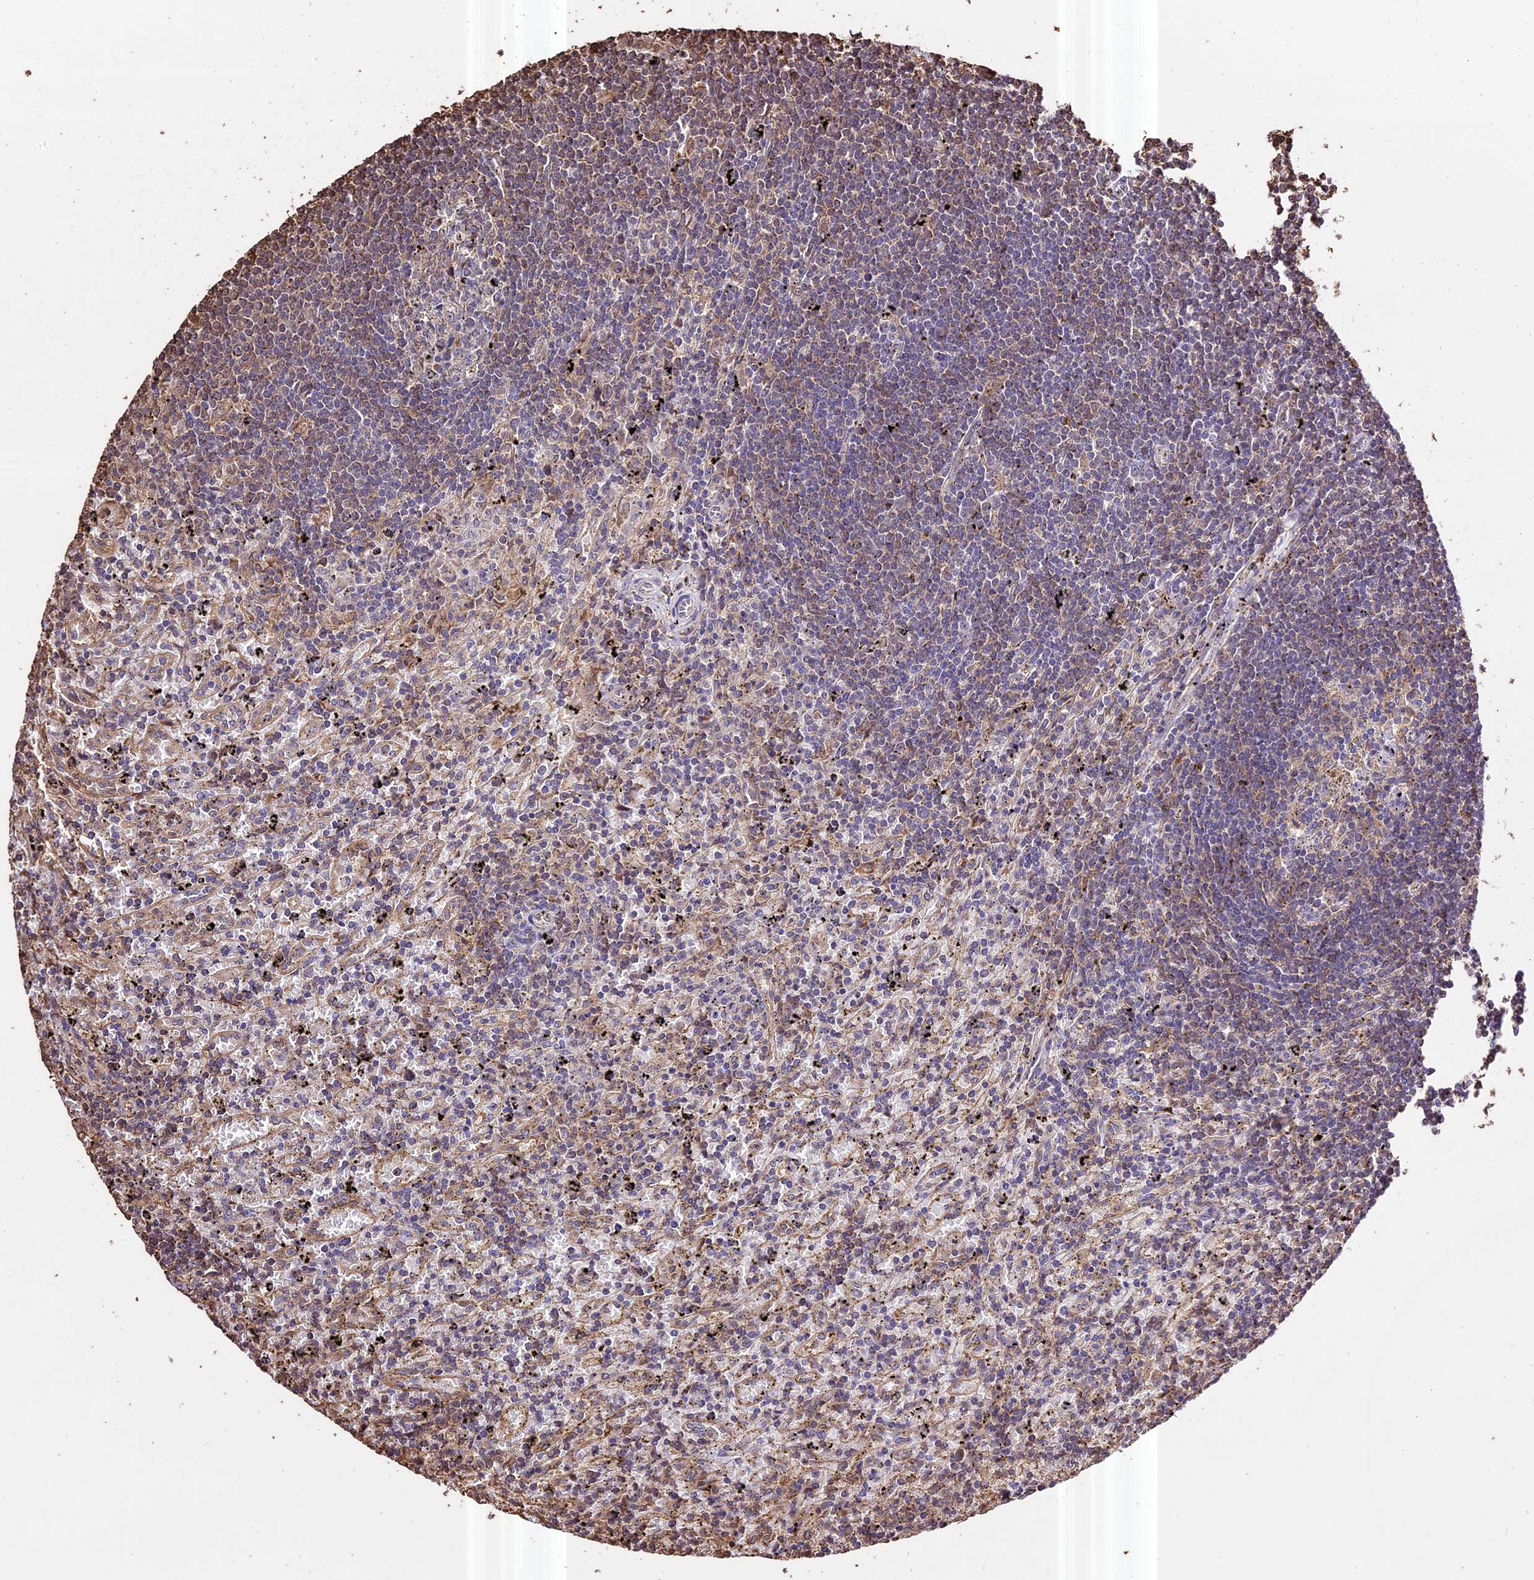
{"staining": {"intensity": "negative", "quantity": "none", "location": "none"}, "tissue": "lymphoma", "cell_type": "Tumor cells", "image_type": "cancer", "snomed": [{"axis": "morphology", "description": "Malignant lymphoma, non-Hodgkin's type, Low grade"}, {"axis": "topography", "description": "Spleen"}], "caption": "Immunohistochemistry (IHC) histopathology image of neoplastic tissue: malignant lymphoma, non-Hodgkin's type (low-grade) stained with DAB (3,3'-diaminobenzidine) shows no significant protein positivity in tumor cells. Nuclei are stained in blue.", "gene": "PGPEP1L", "patient": {"sex": "male", "age": 76}}